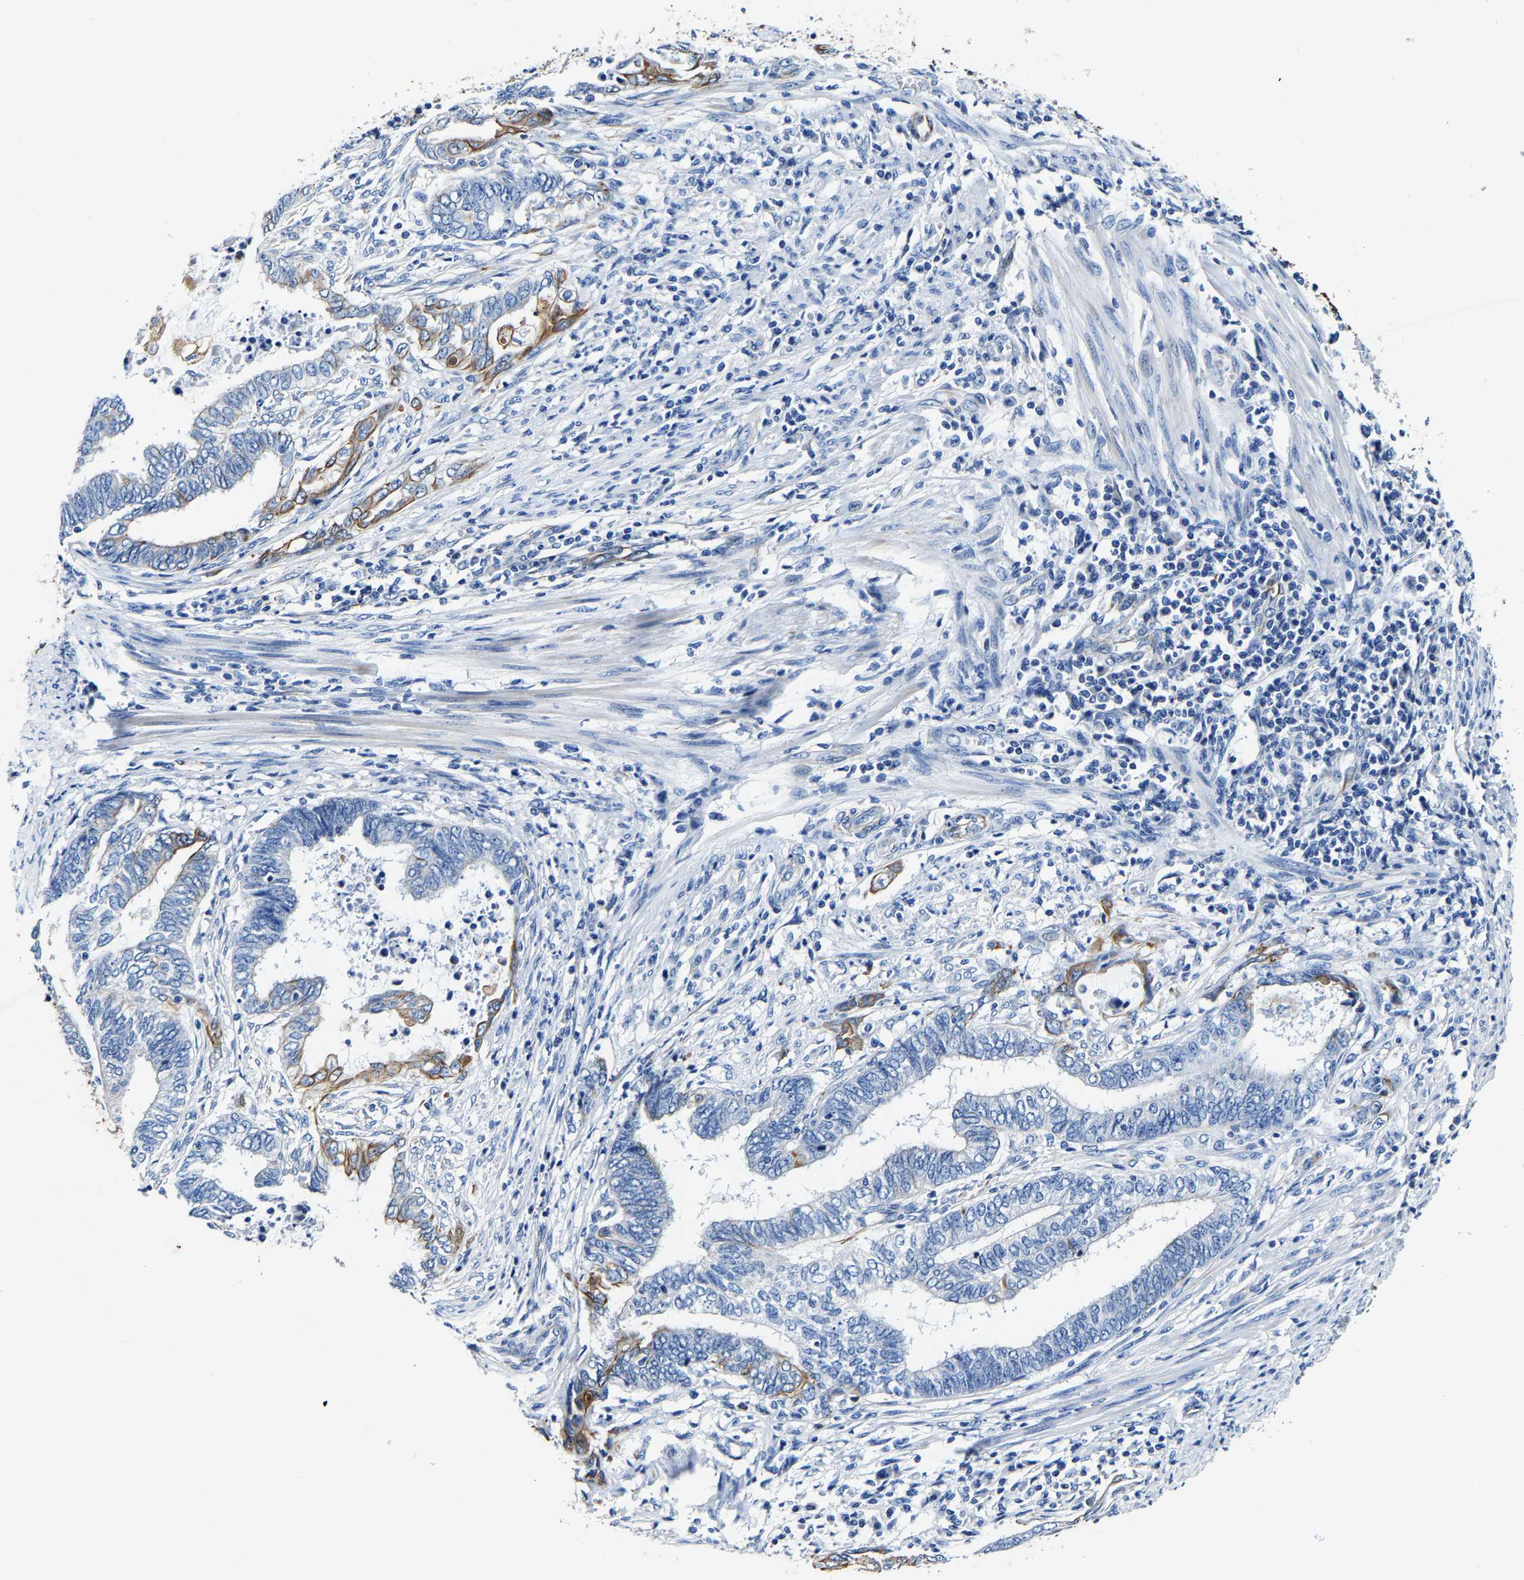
{"staining": {"intensity": "moderate", "quantity": "<25%", "location": "cytoplasmic/membranous"}, "tissue": "endometrial cancer", "cell_type": "Tumor cells", "image_type": "cancer", "snomed": [{"axis": "morphology", "description": "Adenocarcinoma, NOS"}, {"axis": "topography", "description": "Uterus"}, {"axis": "topography", "description": "Endometrium"}], "caption": "The histopathology image demonstrates staining of endometrial adenocarcinoma, revealing moderate cytoplasmic/membranous protein positivity (brown color) within tumor cells.", "gene": "MMEL1", "patient": {"sex": "female", "age": 70}}